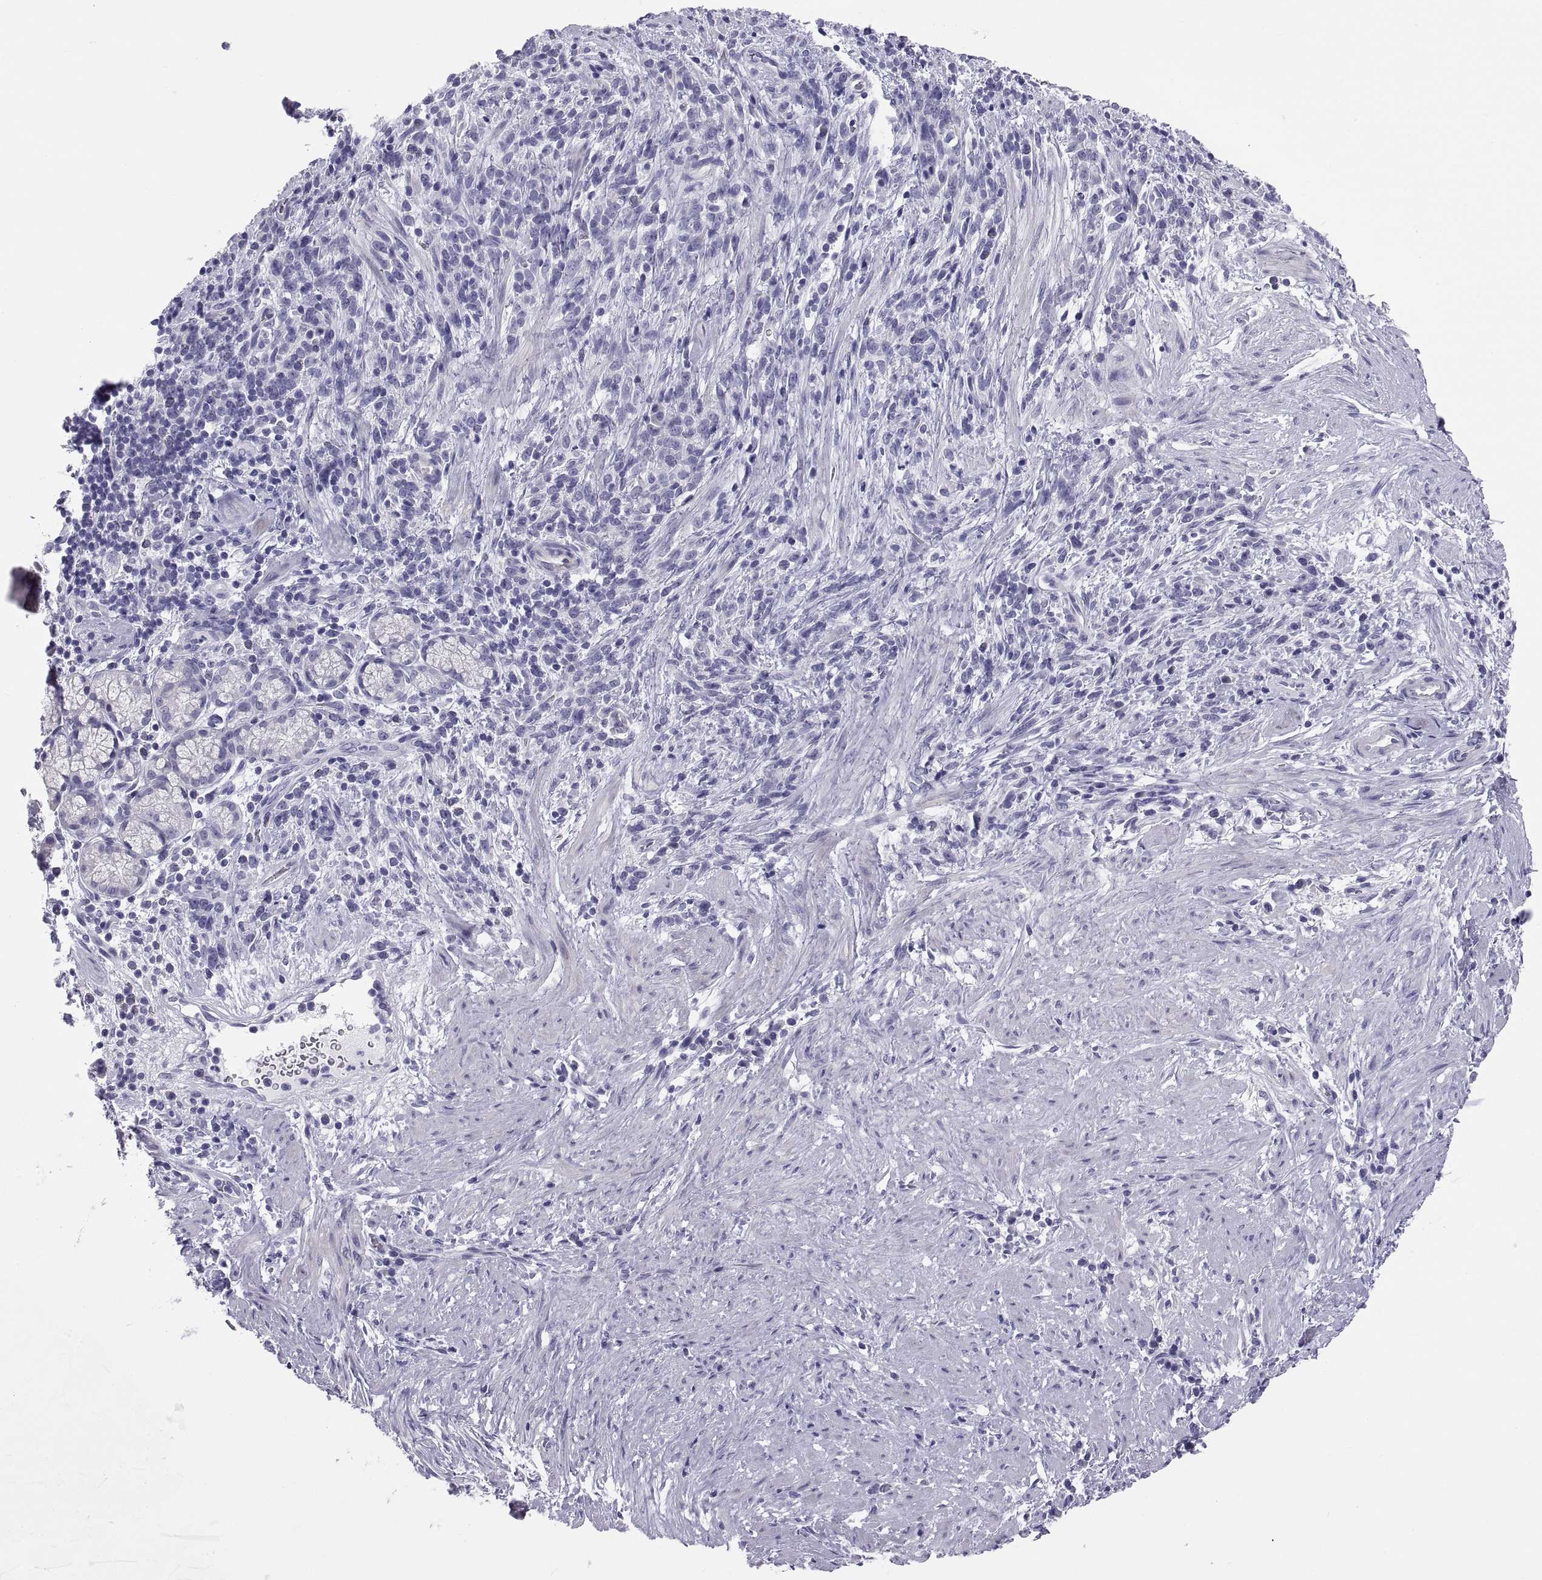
{"staining": {"intensity": "negative", "quantity": "none", "location": "none"}, "tissue": "stomach cancer", "cell_type": "Tumor cells", "image_type": "cancer", "snomed": [{"axis": "morphology", "description": "Adenocarcinoma, NOS"}, {"axis": "topography", "description": "Stomach"}], "caption": "Tumor cells are negative for protein expression in human stomach adenocarcinoma.", "gene": "FAM170A", "patient": {"sex": "female", "age": 57}}